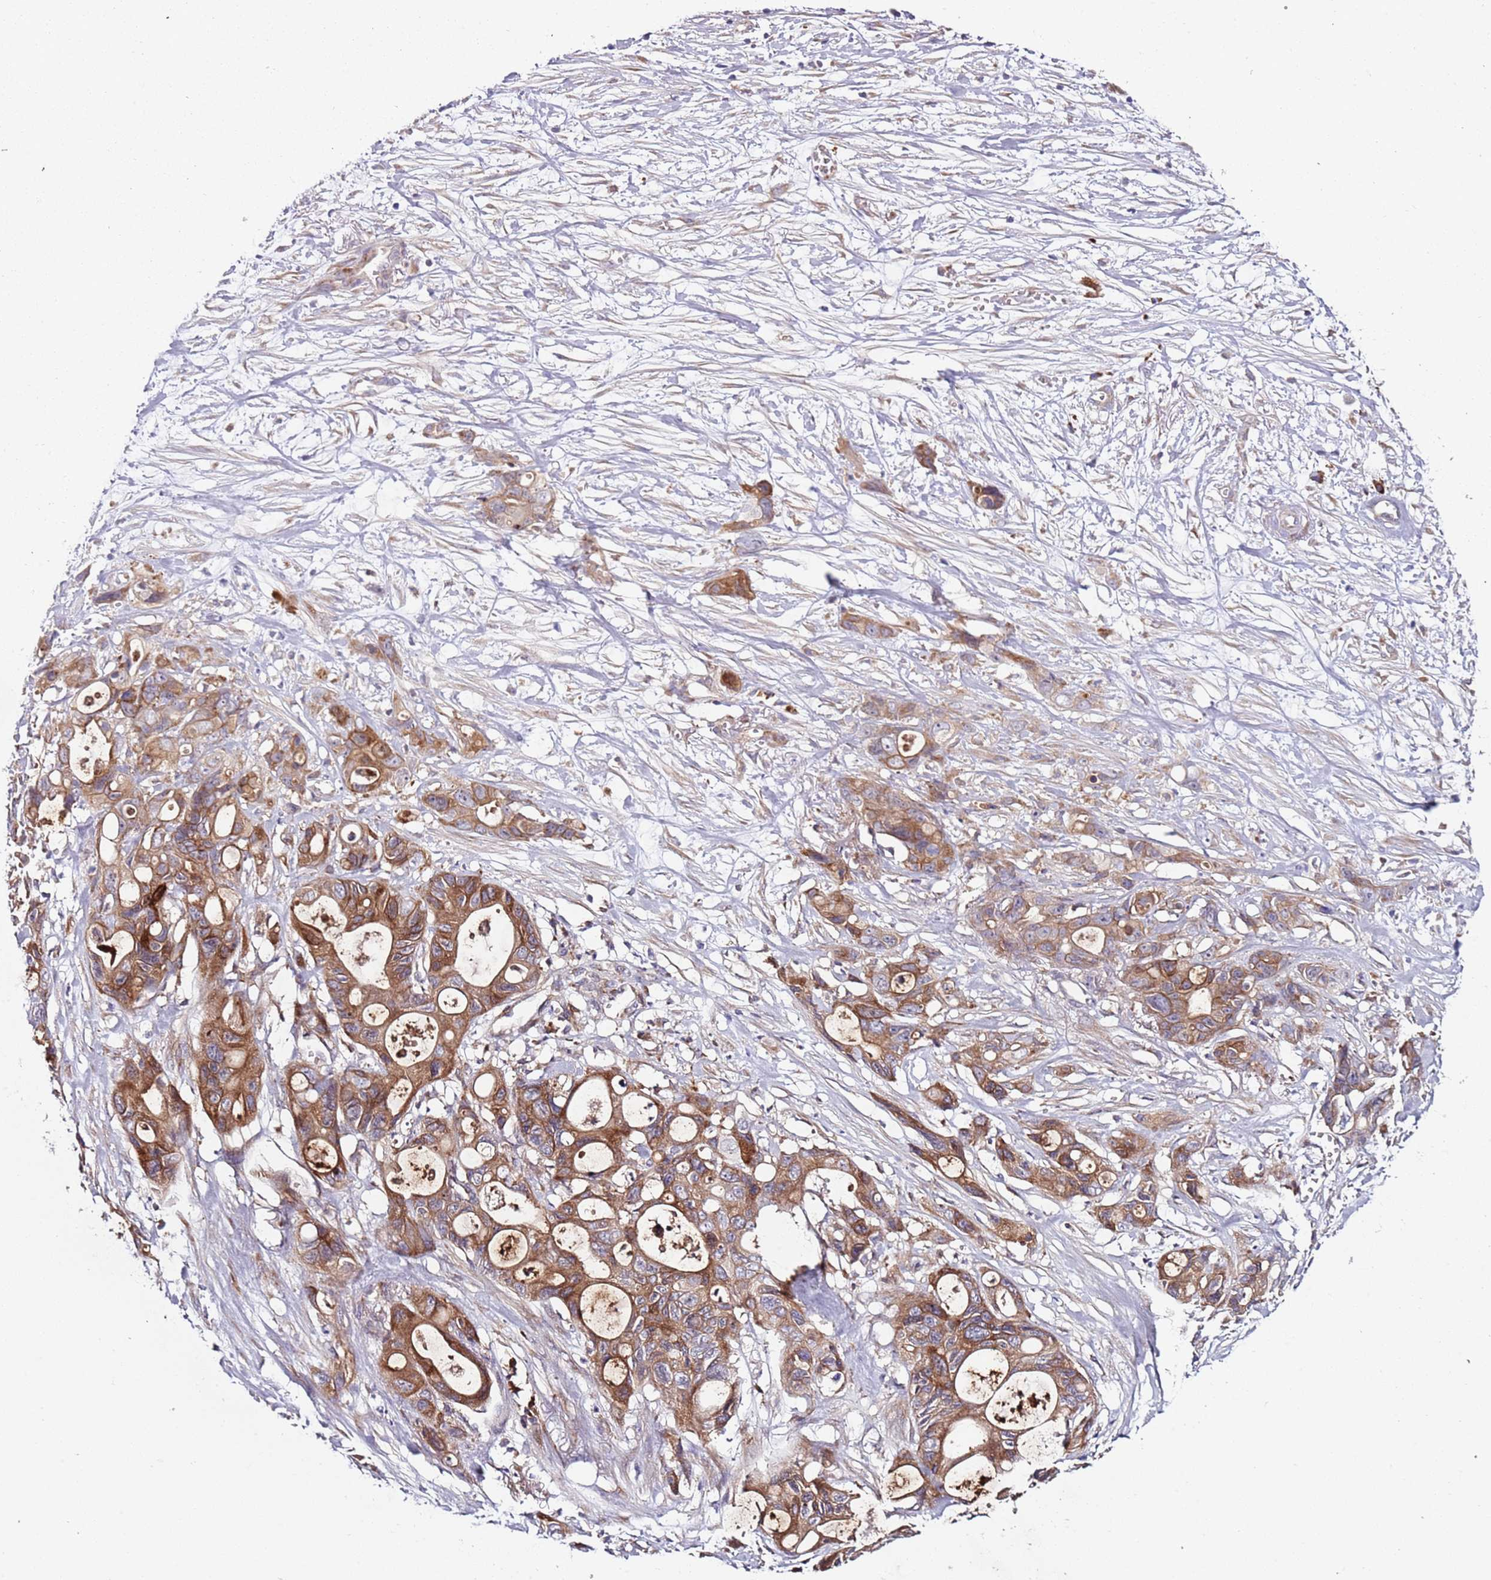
{"staining": {"intensity": "moderate", "quantity": ">75%", "location": "cytoplasmic/membranous"}, "tissue": "ovarian cancer", "cell_type": "Tumor cells", "image_type": "cancer", "snomed": [{"axis": "morphology", "description": "Cystadenocarcinoma, mucinous, NOS"}, {"axis": "topography", "description": "Ovary"}], "caption": "Protein staining exhibits moderate cytoplasmic/membranous positivity in about >75% of tumor cells in ovarian mucinous cystadenocarcinoma. (Stains: DAB in brown, nuclei in blue, Microscopy: brightfield microscopy at high magnification).", "gene": "VWCE", "patient": {"sex": "female", "age": 70}}